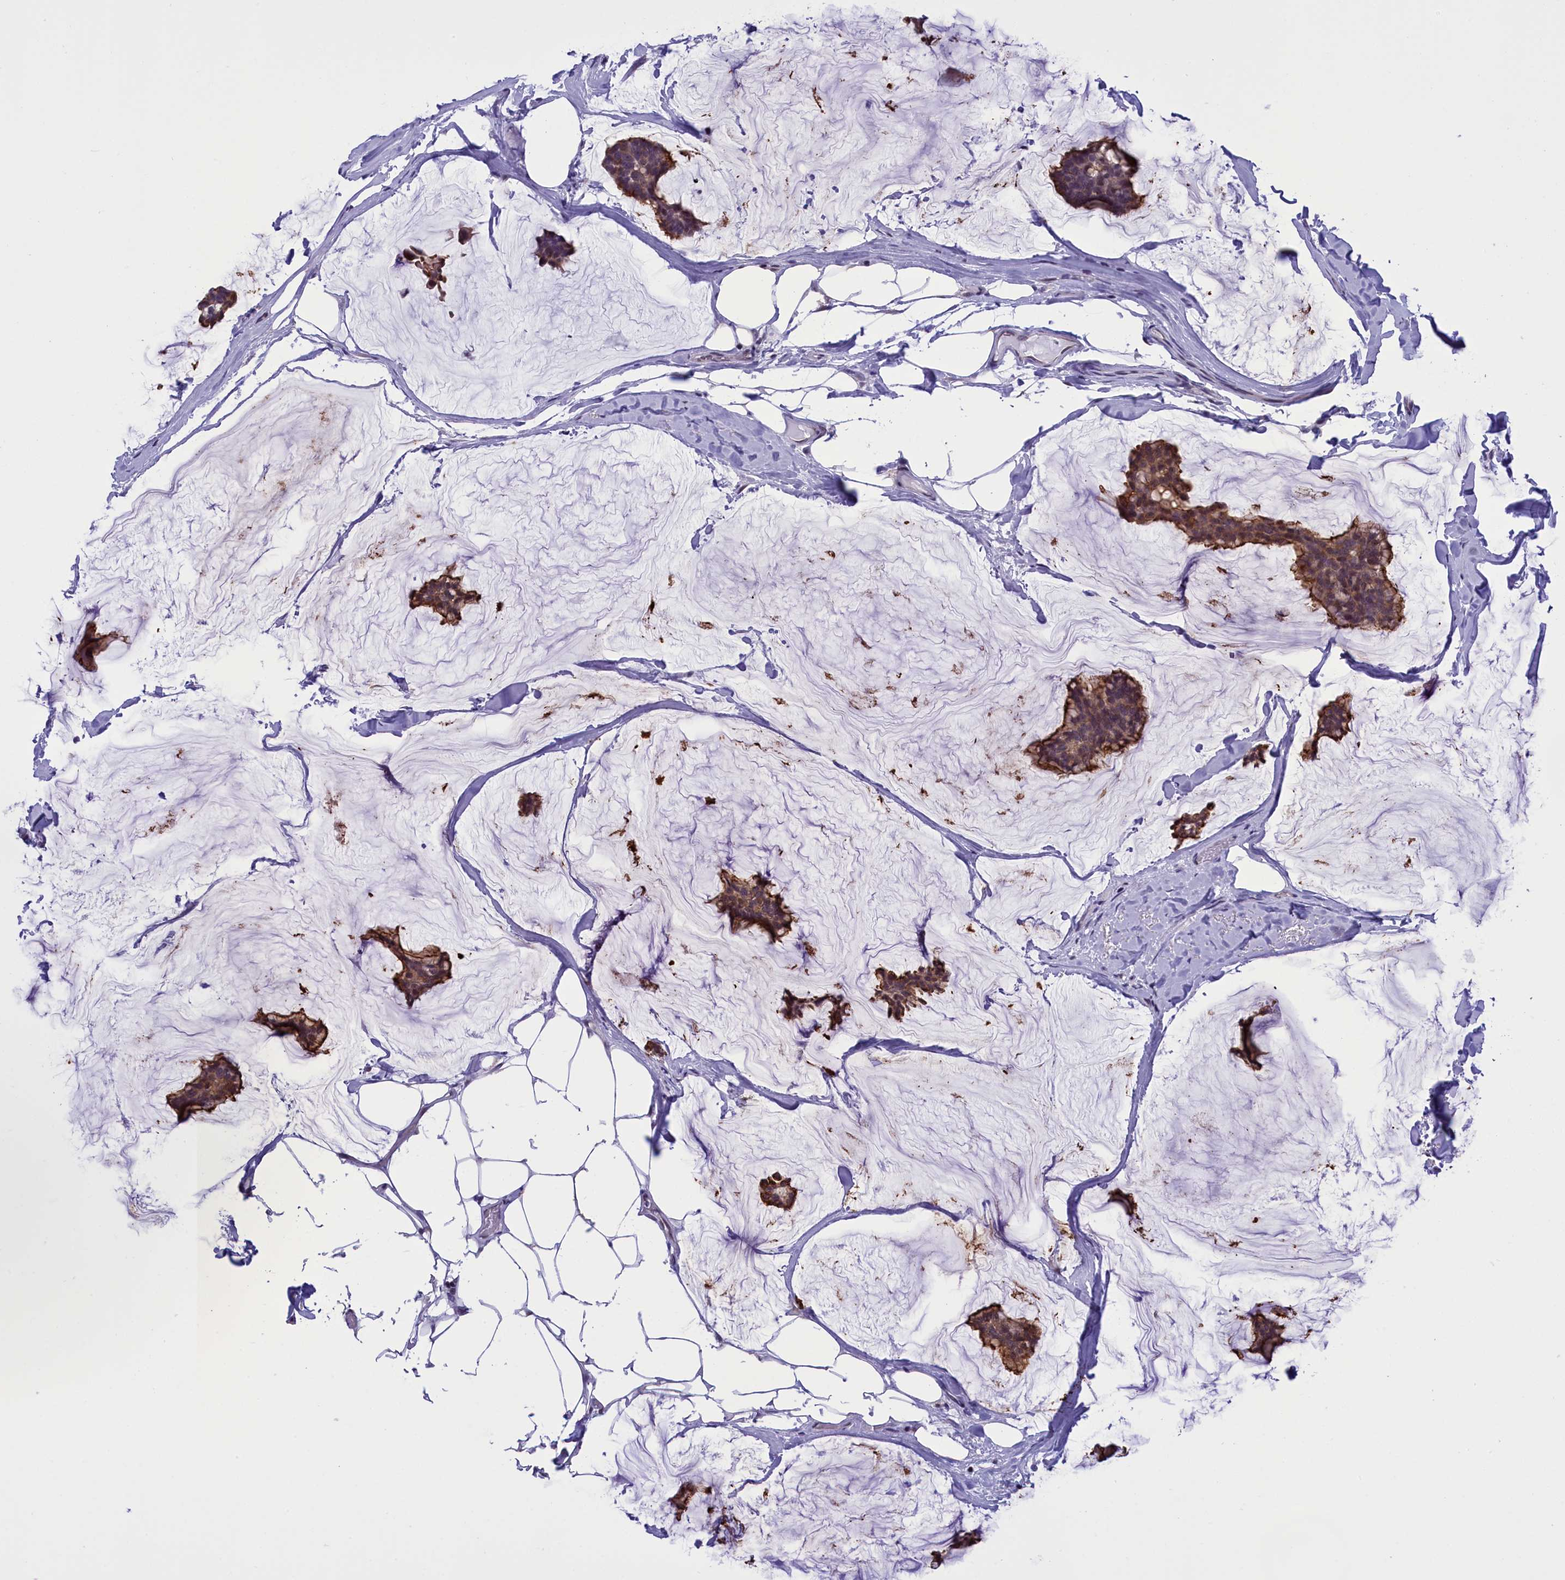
{"staining": {"intensity": "moderate", "quantity": "25%-75%", "location": "cytoplasmic/membranous"}, "tissue": "breast cancer", "cell_type": "Tumor cells", "image_type": "cancer", "snomed": [{"axis": "morphology", "description": "Duct carcinoma"}, {"axis": "topography", "description": "Breast"}], "caption": "Breast intraductal carcinoma was stained to show a protein in brown. There is medium levels of moderate cytoplasmic/membranous staining in about 25%-75% of tumor cells.", "gene": "SPIRE2", "patient": {"sex": "female", "age": 93}}